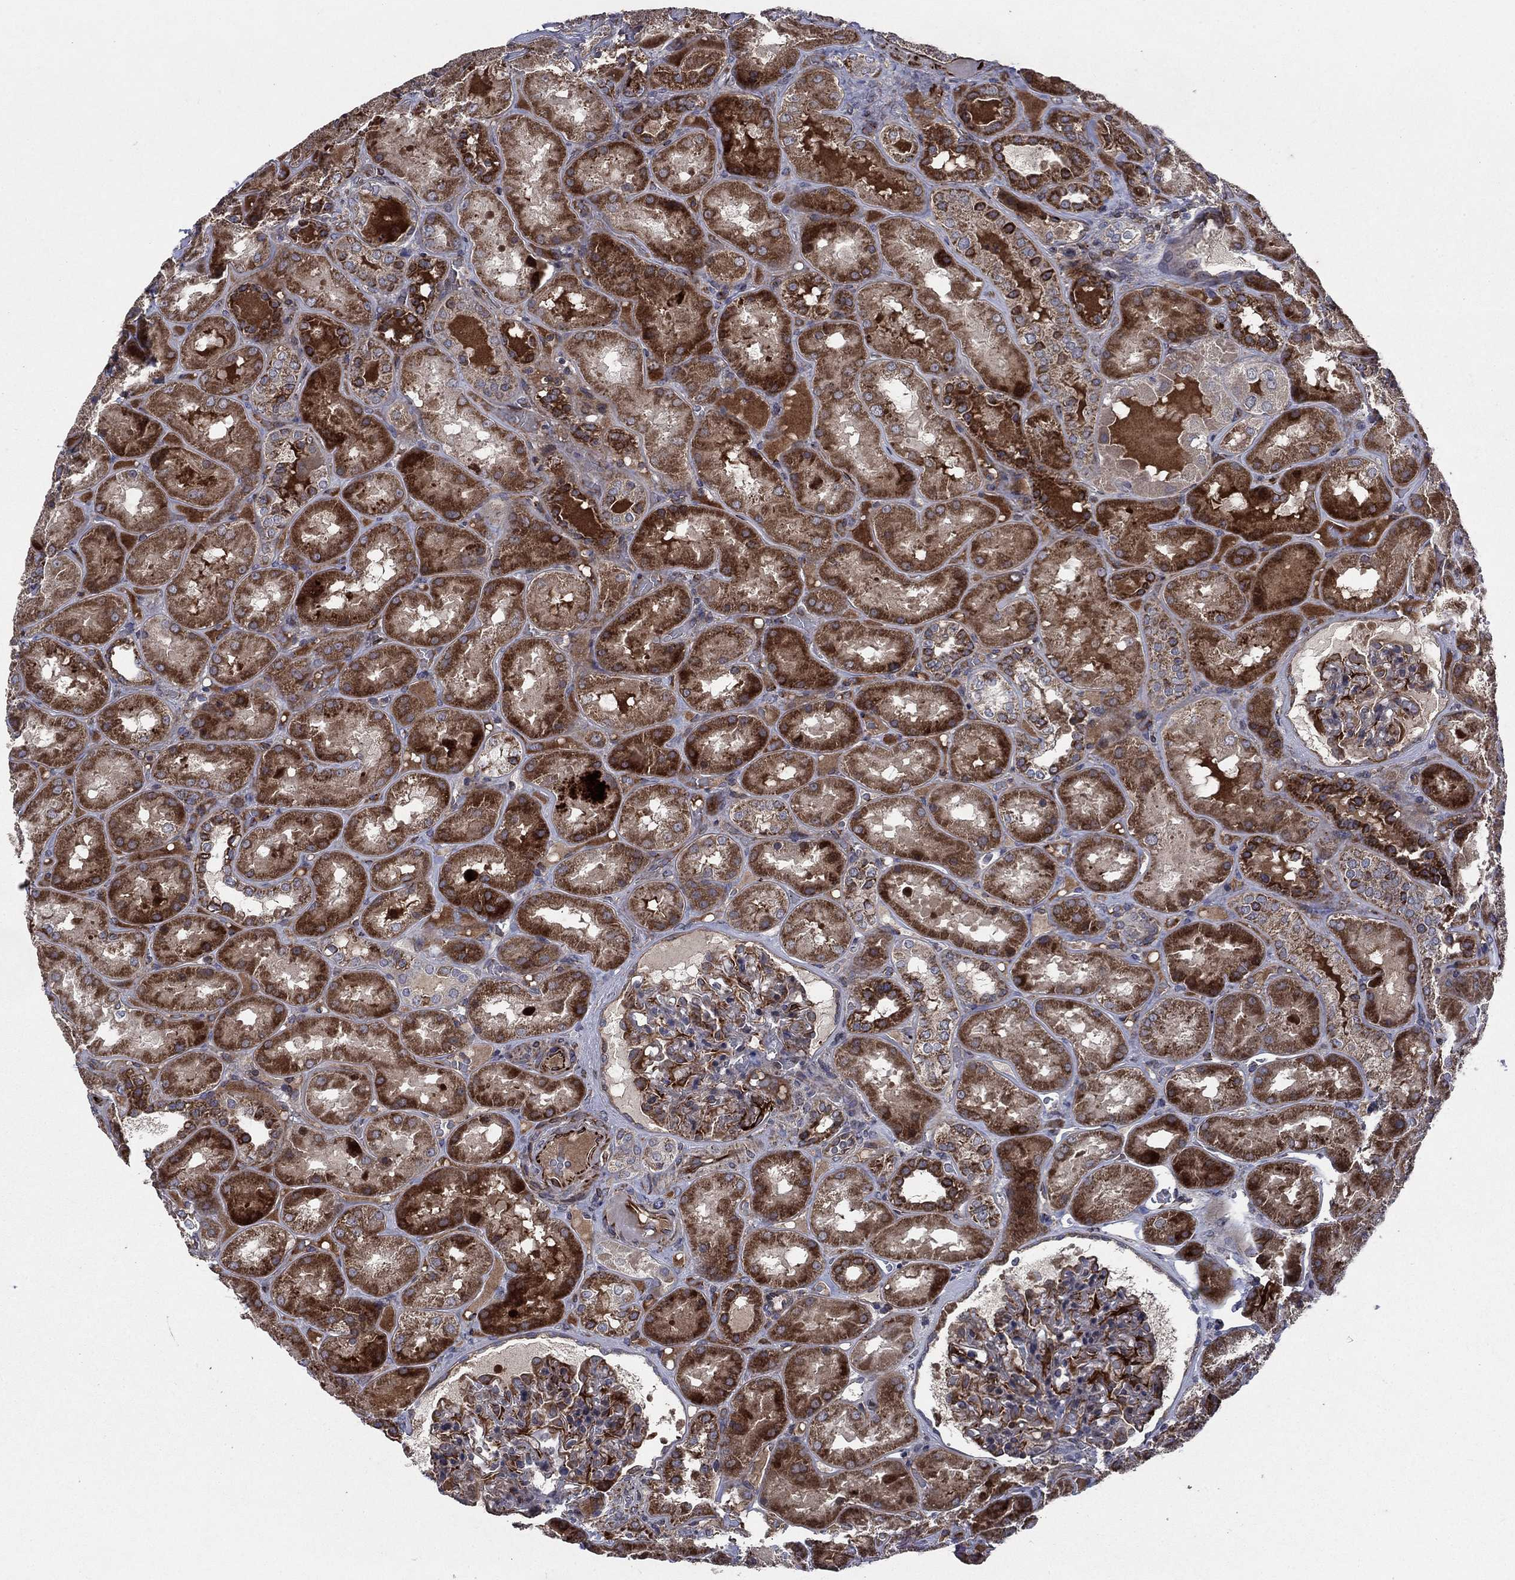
{"staining": {"intensity": "negative", "quantity": "none", "location": "none"}, "tissue": "kidney", "cell_type": "Cells in glomeruli", "image_type": "normal", "snomed": [{"axis": "morphology", "description": "Normal tissue, NOS"}, {"axis": "topography", "description": "Kidney"}], "caption": "Immunohistochemistry histopathology image of normal human kidney stained for a protein (brown), which shows no positivity in cells in glomeruli.", "gene": "NDUFC1", "patient": {"sex": "male", "age": 73}}